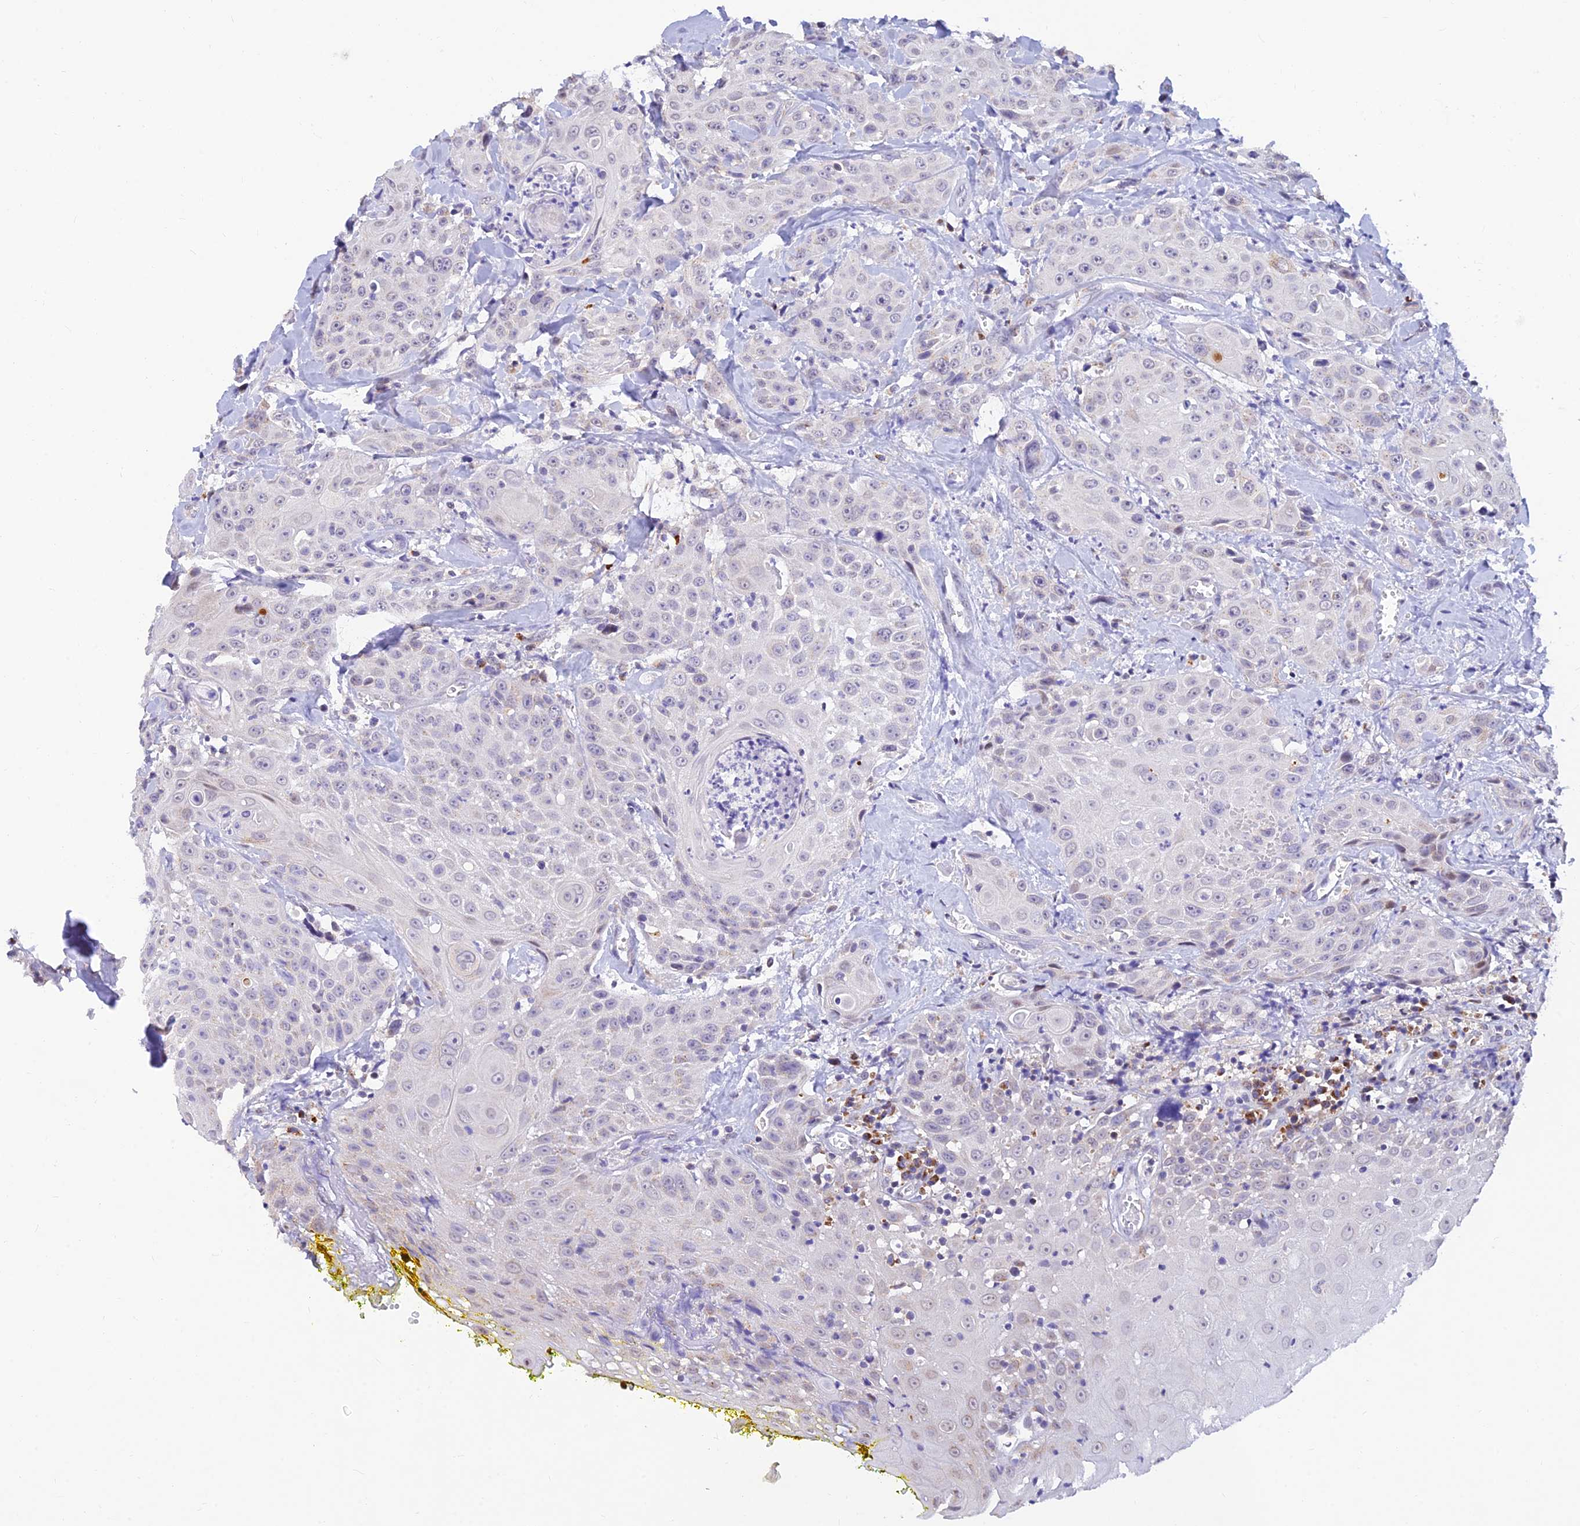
{"staining": {"intensity": "negative", "quantity": "none", "location": "none"}, "tissue": "head and neck cancer", "cell_type": "Tumor cells", "image_type": "cancer", "snomed": [{"axis": "morphology", "description": "Squamous cell carcinoma, NOS"}, {"axis": "topography", "description": "Oral tissue"}, {"axis": "topography", "description": "Head-Neck"}], "caption": "Immunohistochemistry image of human head and neck cancer (squamous cell carcinoma) stained for a protein (brown), which demonstrates no positivity in tumor cells.", "gene": "INKA1", "patient": {"sex": "female", "age": 82}}